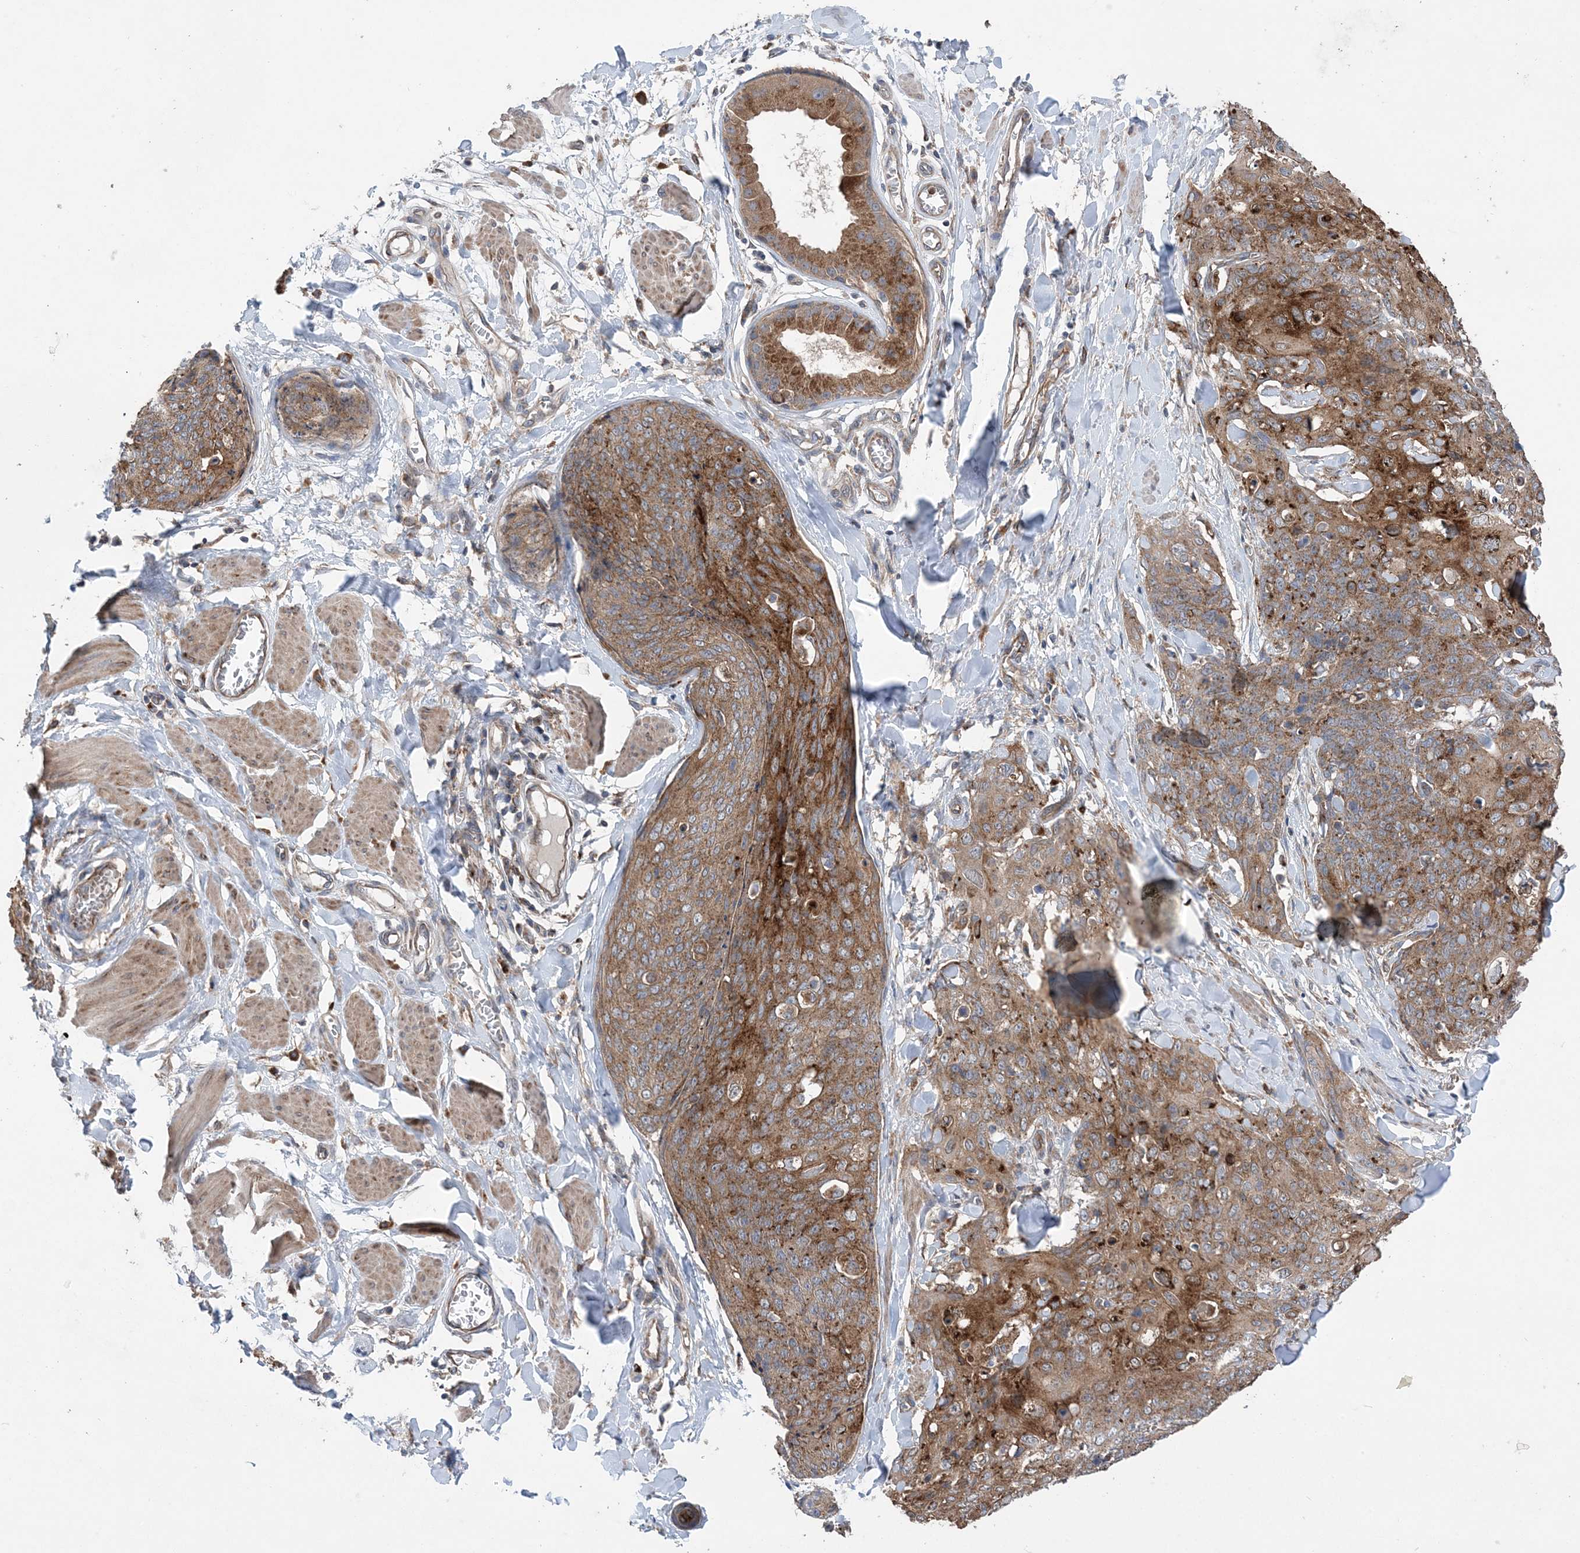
{"staining": {"intensity": "moderate", "quantity": "25%-75%", "location": "cytoplasmic/membranous"}, "tissue": "skin cancer", "cell_type": "Tumor cells", "image_type": "cancer", "snomed": [{"axis": "morphology", "description": "Squamous cell carcinoma, NOS"}, {"axis": "topography", "description": "Skin"}, {"axis": "topography", "description": "Vulva"}], "caption": "This micrograph reveals skin cancer stained with IHC to label a protein in brown. The cytoplasmic/membranous of tumor cells show moderate positivity for the protein. Nuclei are counter-stained blue.", "gene": "PTTG1IP", "patient": {"sex": "female", "age": 85}}